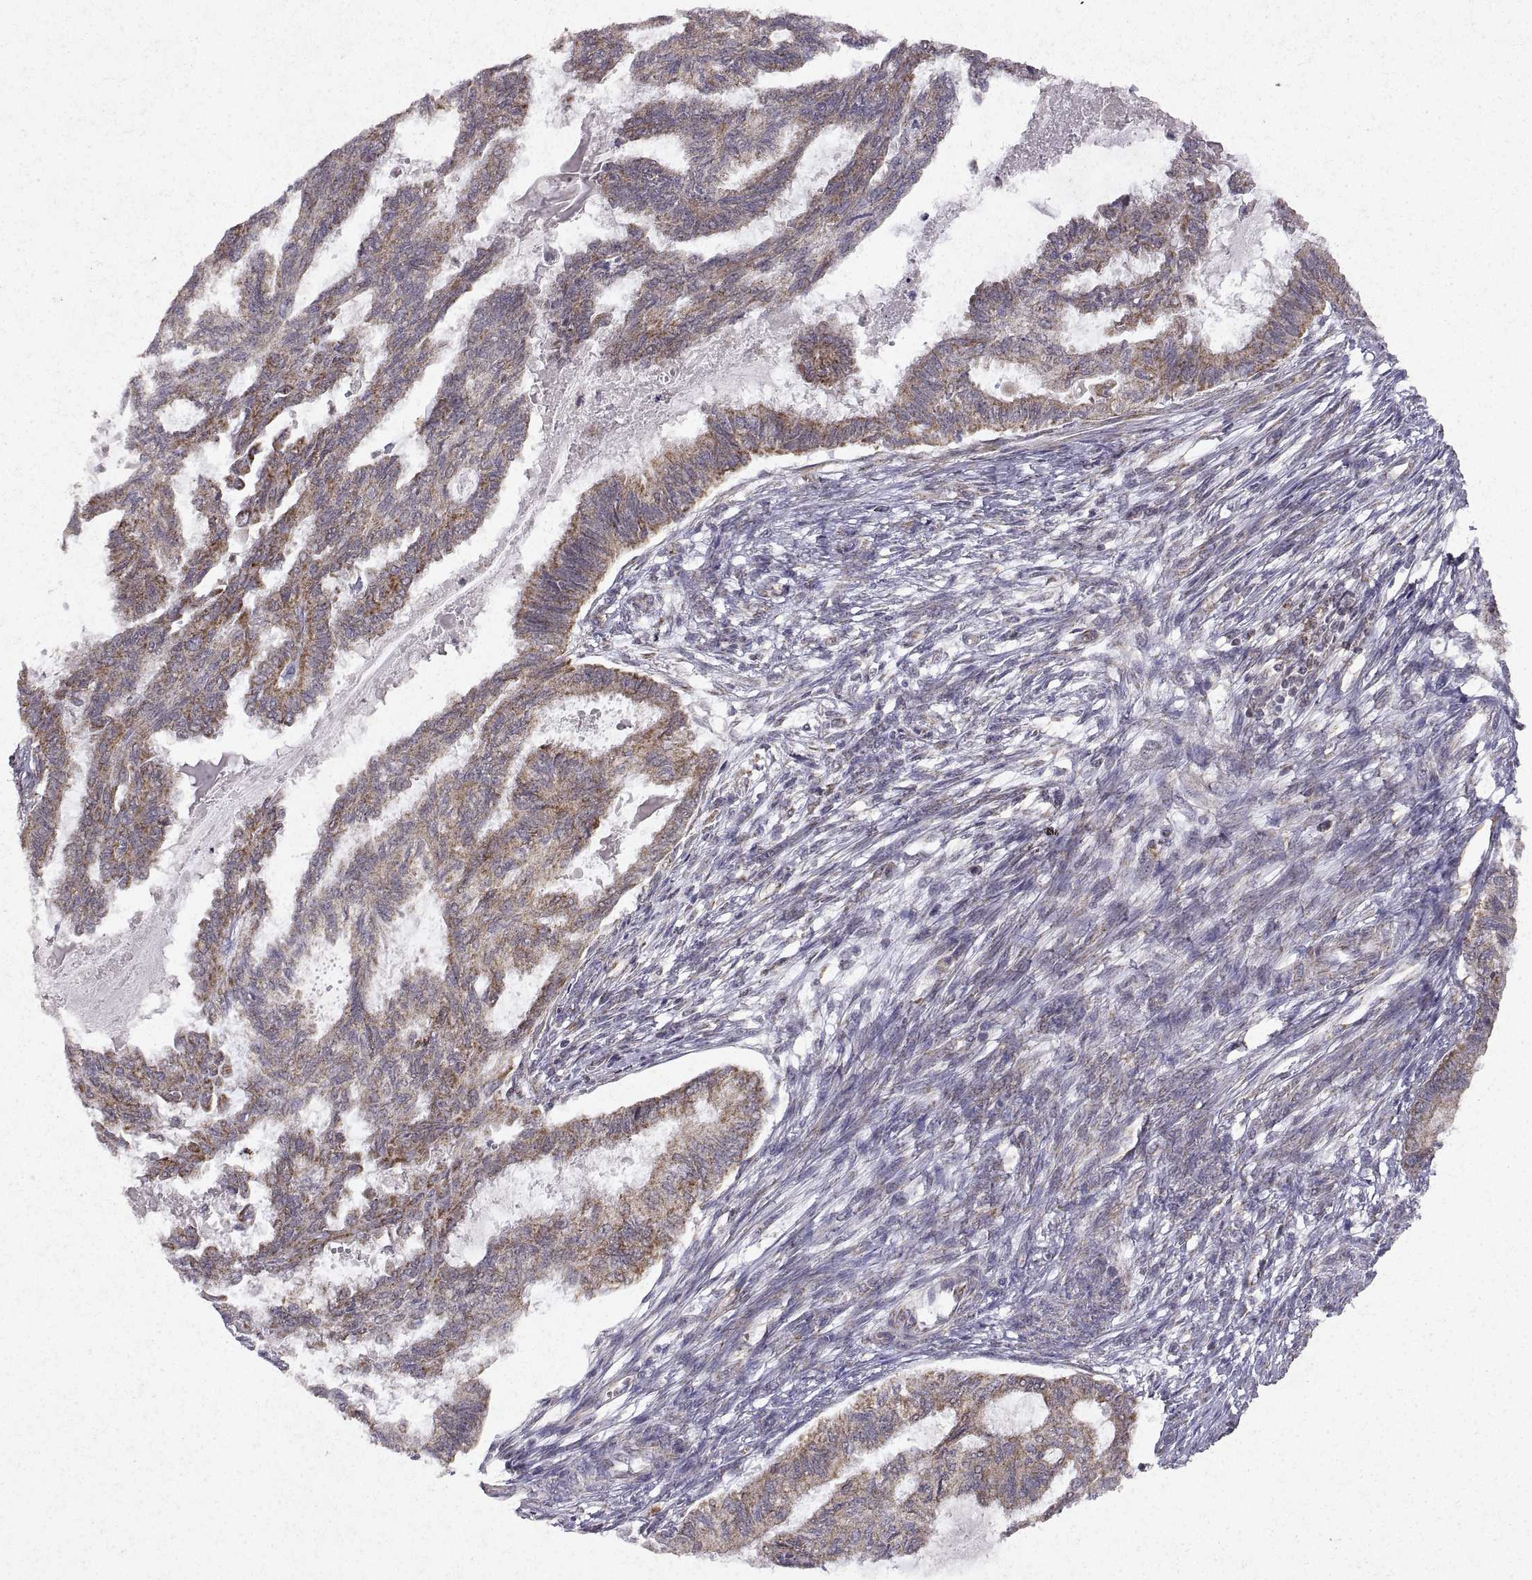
{"staining": {"intensity": "weak", "quantity": ">75%", "location": "cytoplasmic/membranous"}, "tissue": "endometrial cancer", "cell_type": "Tumor cells", "image_type": "cancer", "snomed": [{"axis": "morphology", "description": "Adenocarcinoma, NOS"}, {"axis": "topography", "description": "Endometrium"}], "caption": "Protein analysis of endometrial cancer tissue demonstrates weak cytoplasmic/membranous staining in approximately >75% of tumor cells.", "gene": "MANBAL", "patient": {"sex": "female", "age": 86}}